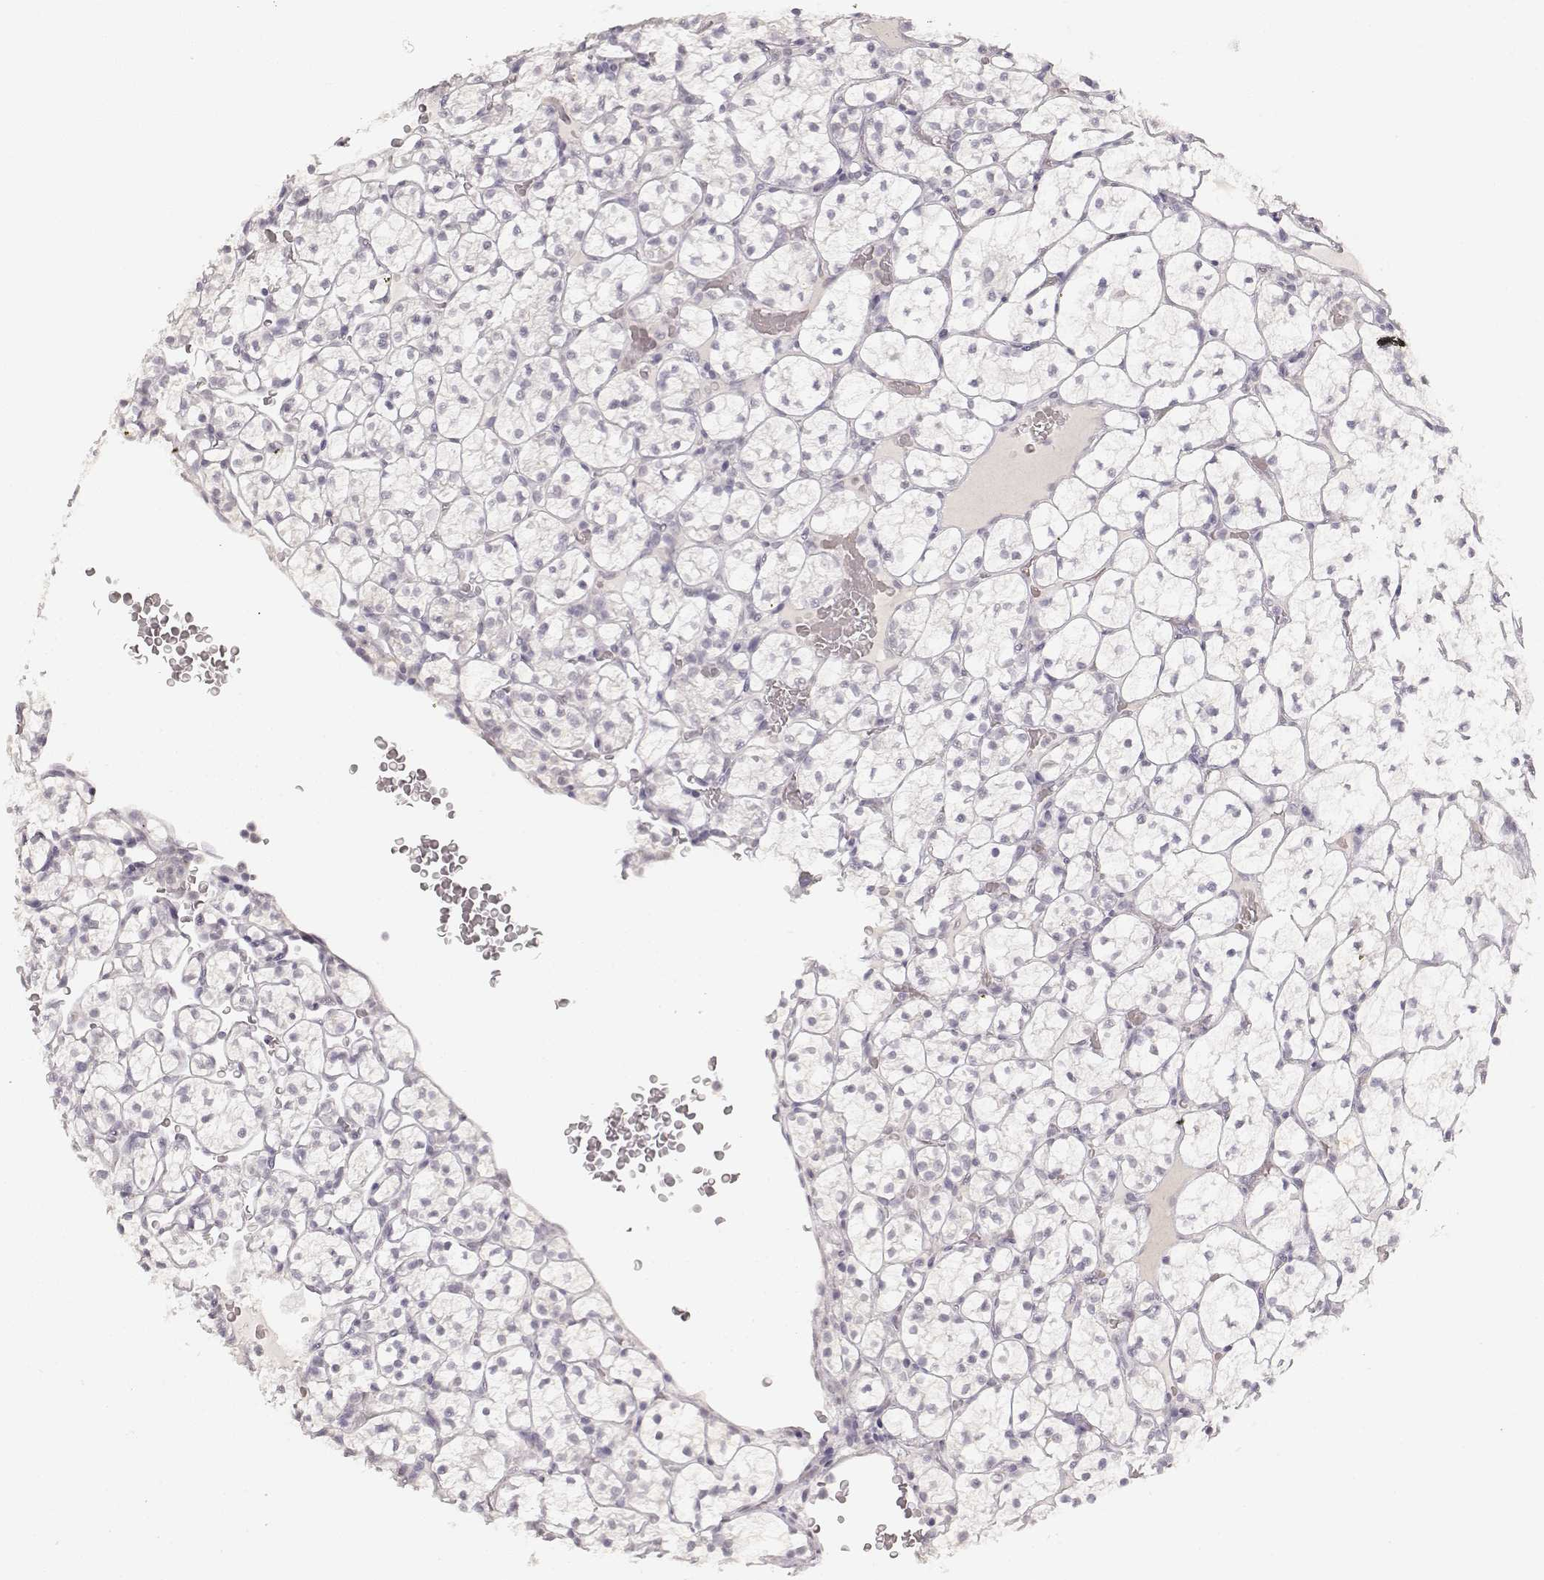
{"staining": {"intensity": "negative", "quantity": "none", "location": "none"}, "tissue": "renal cancer", "cell_type": "Tumor cells", "image_type": "cancer", "snomed": [{"axis": "morphology", "description": "Adenocarcinoma, NOS"}, {"axis": "topography", "description": "Kidney"}], "caption": "There is no significant expression in tumor cells of renal adenocarcinoma. Brightfield microscopy of immunohistochemistry (IHC) stained with DAB (3,3'-diaminobenzidine) (brown) and hematoxylin (blue), captured at high magnification.", "gene": "LAMC2", "patient": {"sex": "female", "age": 89}}